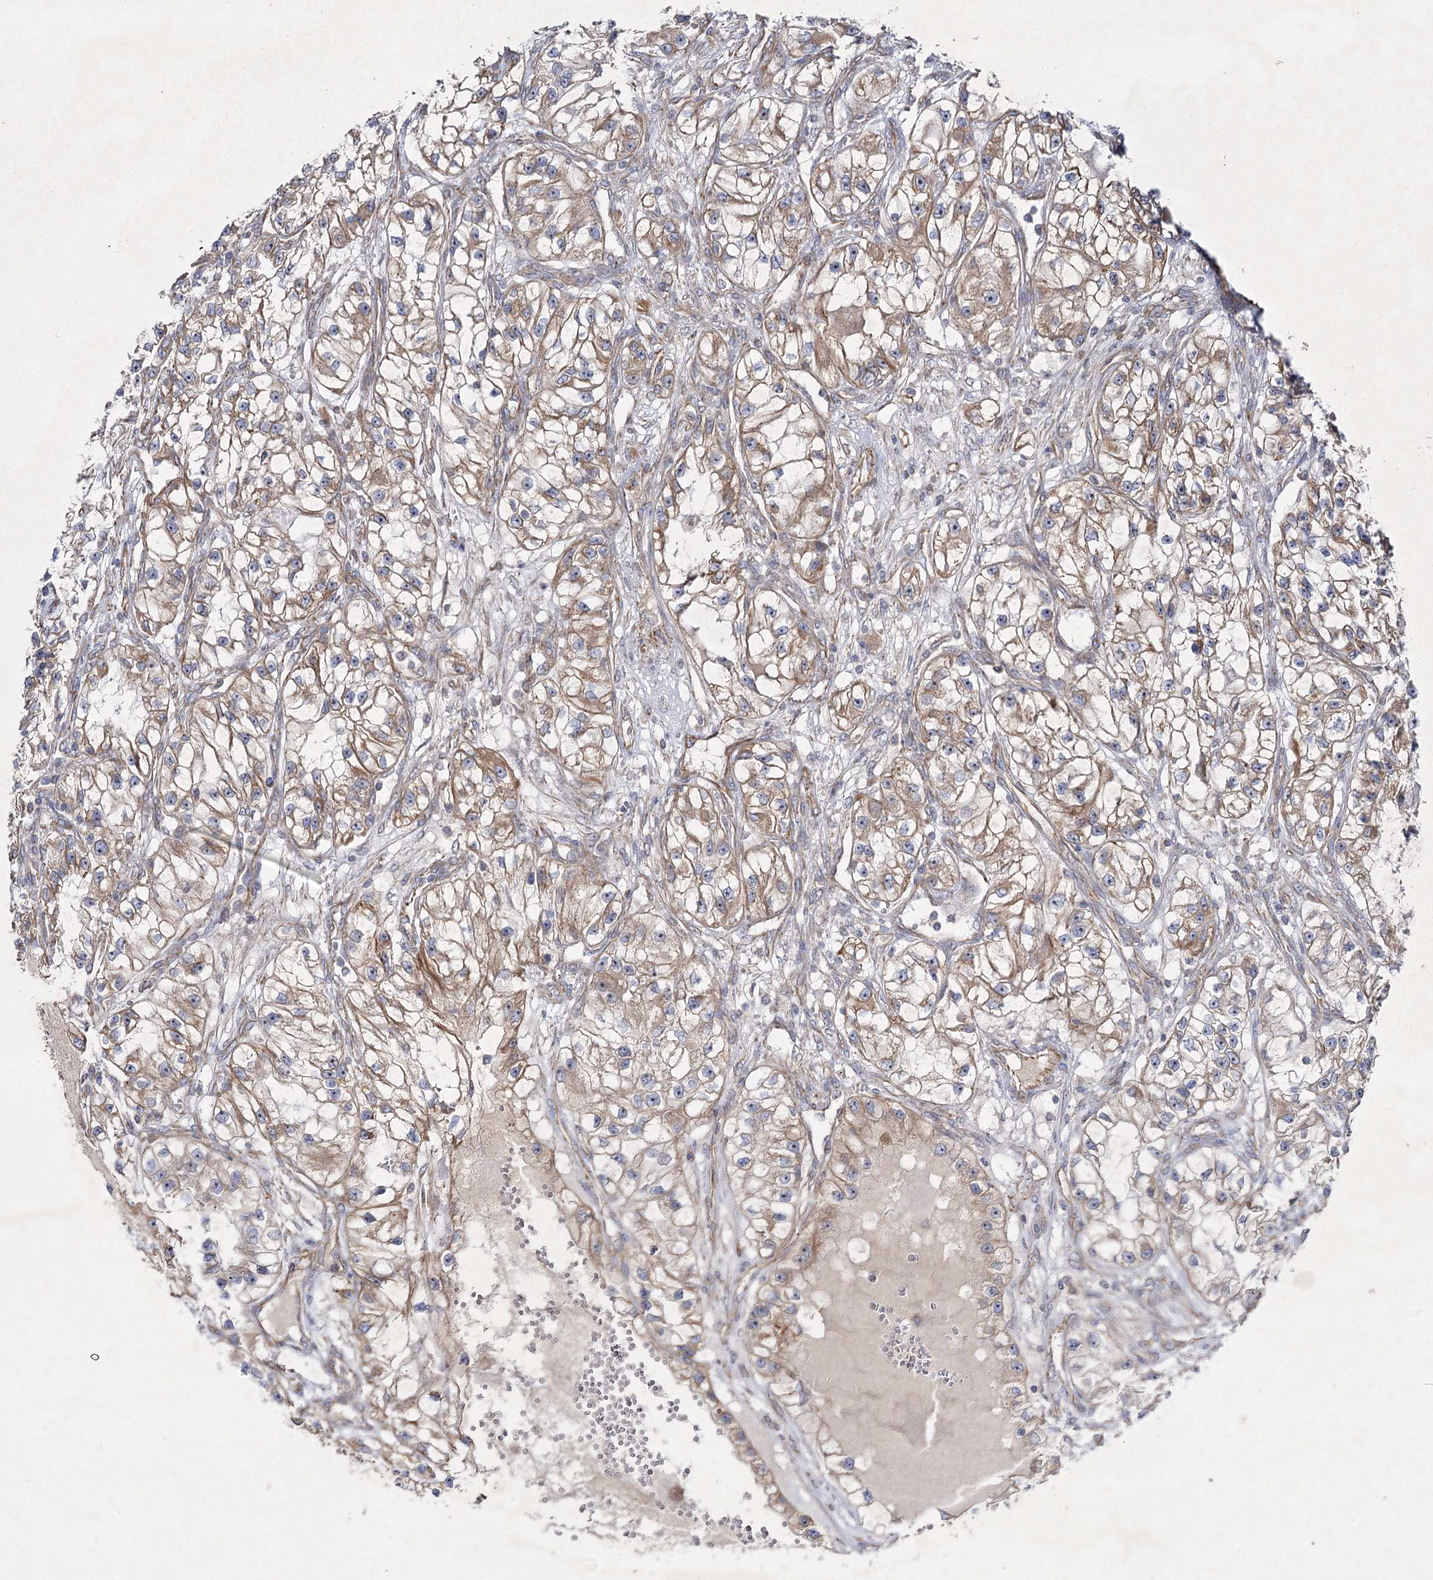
{"staining": {"intensity": "moderate", "quantity": ">75%", "location": "cytoplasmic/membranous"}, "tissue": "renal cancer", "cell_type": "Tumor cells", "image_type": "cancer", "snomed": [{"axis": "morphology", "description": "Adenocarcinoma, NOS"}, {"axis": "topography", "description": "Kidney"}], "caption": "Protein expression by immunohistochemistry shows moderate cytoplasmic/membranous positivity in approximately >75% of tumor cells in renal cancer.", "gene": "KIAA0825", "patient": {"sex": "female", "age": 57}}